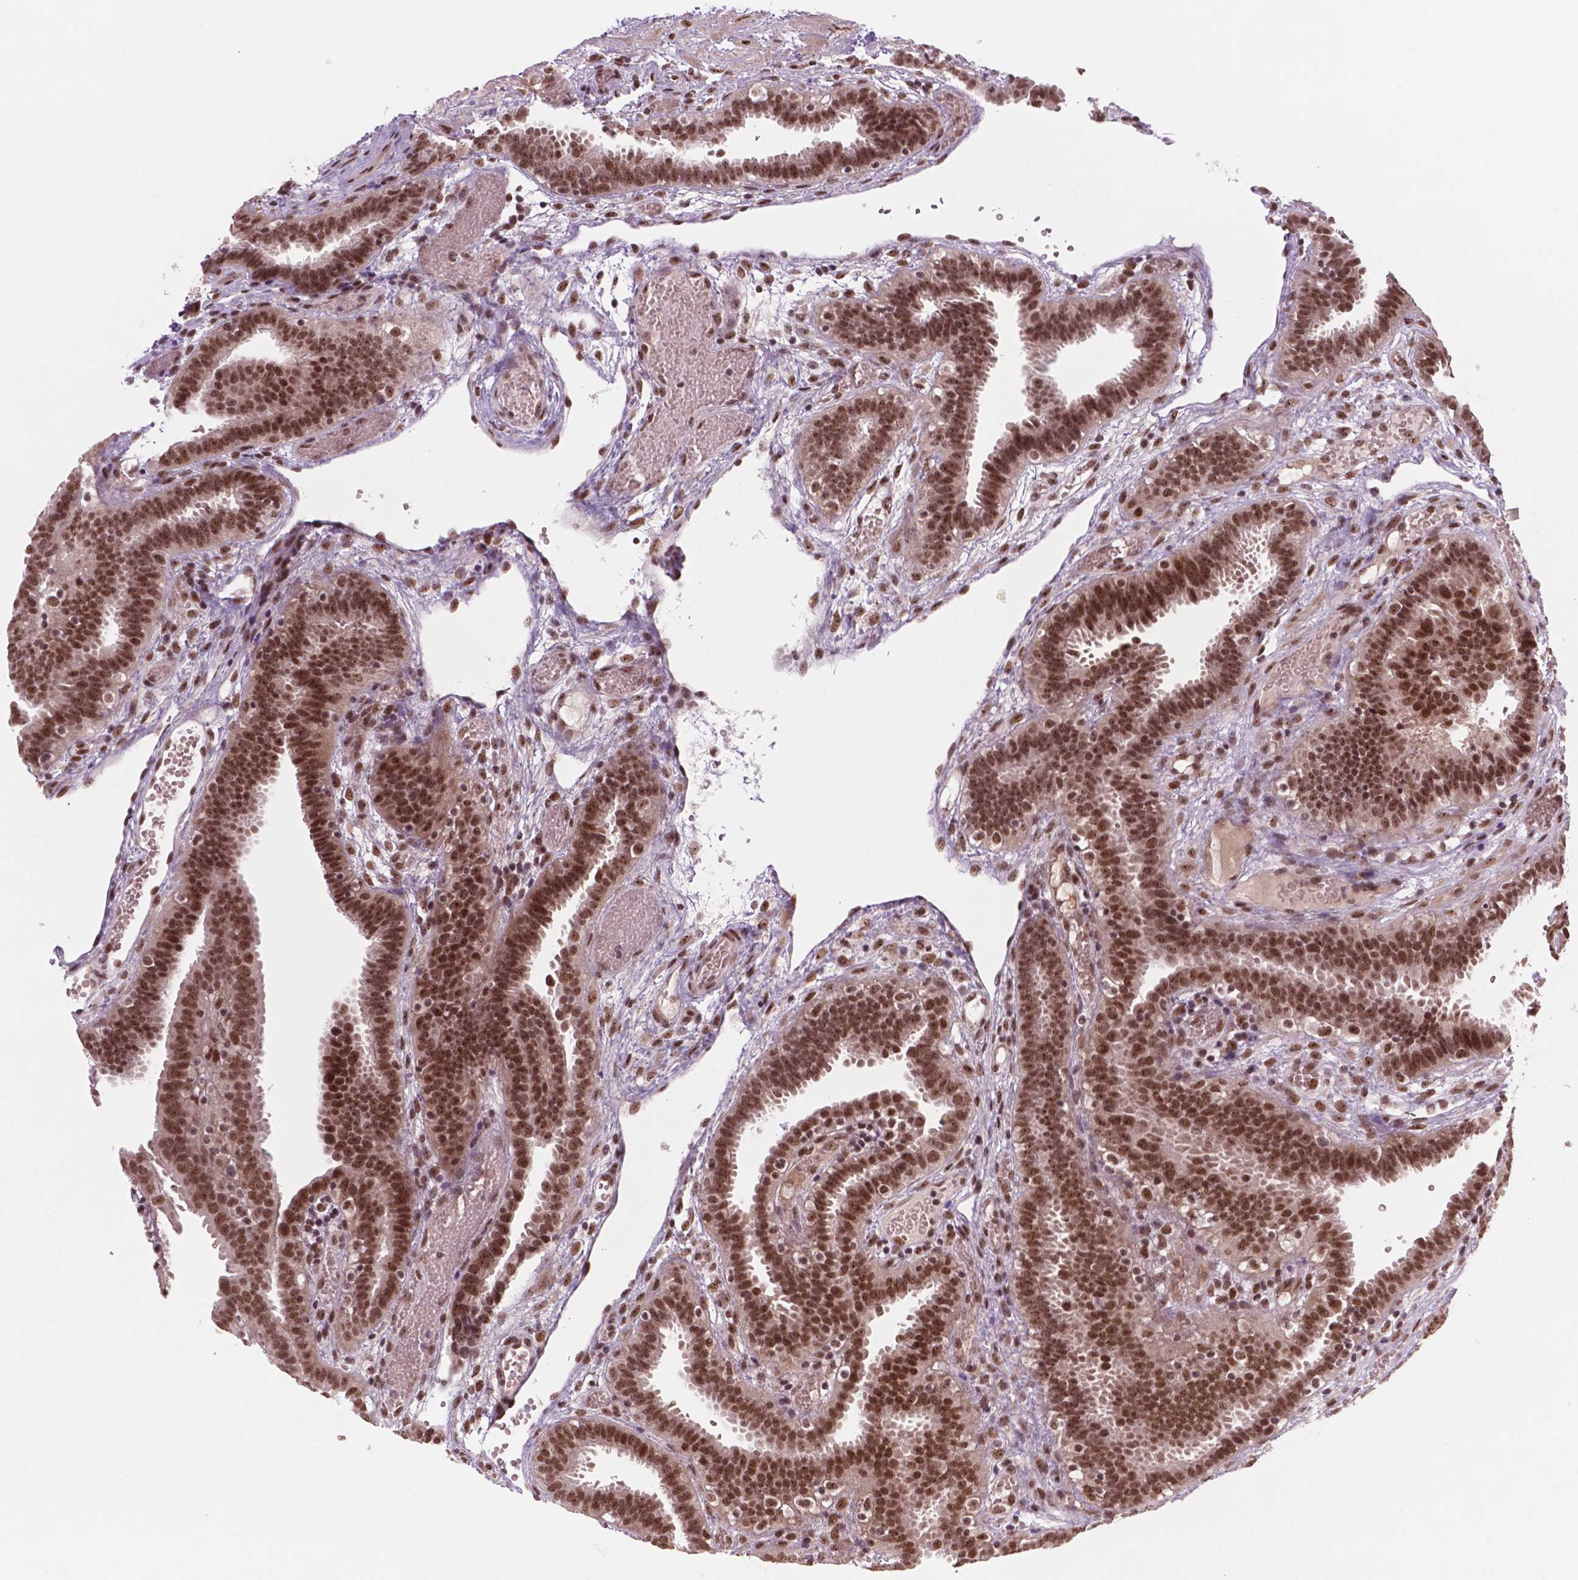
{"staining": {"intensity": "moderate", "quantity": ">75%", "location": "nuclear"}, "tissue": "fallopian tube", "cell_type": "Glandular cells", "image_type": "normal", "snomed": [{"axis": "morphology", "description": "Normal tissue, NOS"}, {"axis": "topography", "description": "Fallopian tube"}], "caption": "Fallopian tube stained with DAB (3,3'-diaminobenzidine) immunohistochemistry (IHC) displays medium levels of moderate nuclear positivity in approximately >75% of glandular cells.", "gene": "POLR2E", "patient": {"sex": "female", "age": 37}}